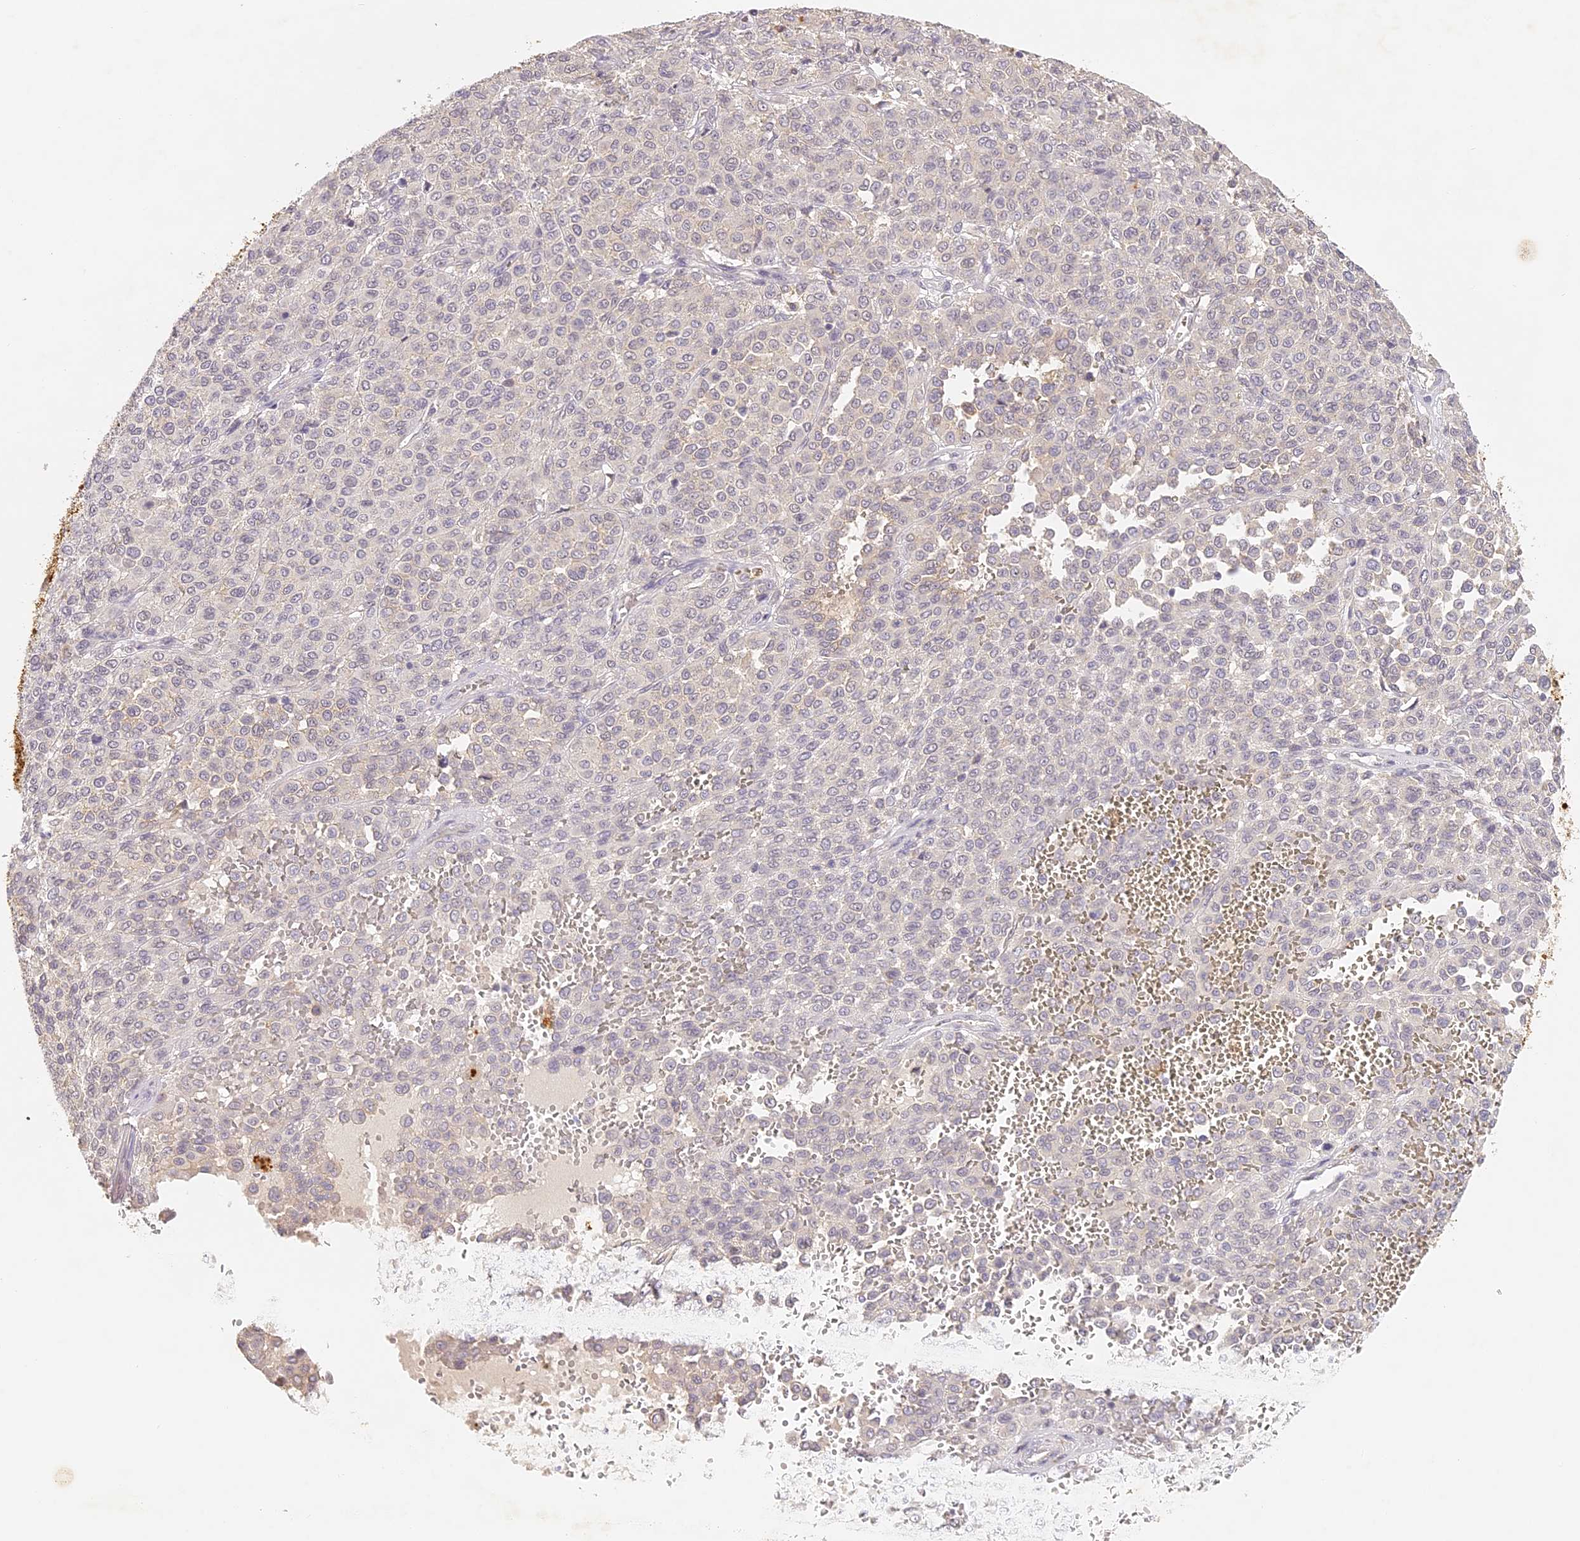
{"staining": {"intensity": "negative", "quantity": "none", "location": "none"}, "tissue": "melanoma", "cell_type": "Tumor cells", "image_type": "cancer", "snomed": [{"axis": "morphology", "description": "Malignant melanoma, Metastatic site"}, {"axis": "topography", "description": "Pancreas"}], "caption": "The immunohistochemistry photomicrograph has no significant expression in tumor cells of melanoma tissue.", "gene": "ELL3", "patient": {"sex": "female", "age": 30}}